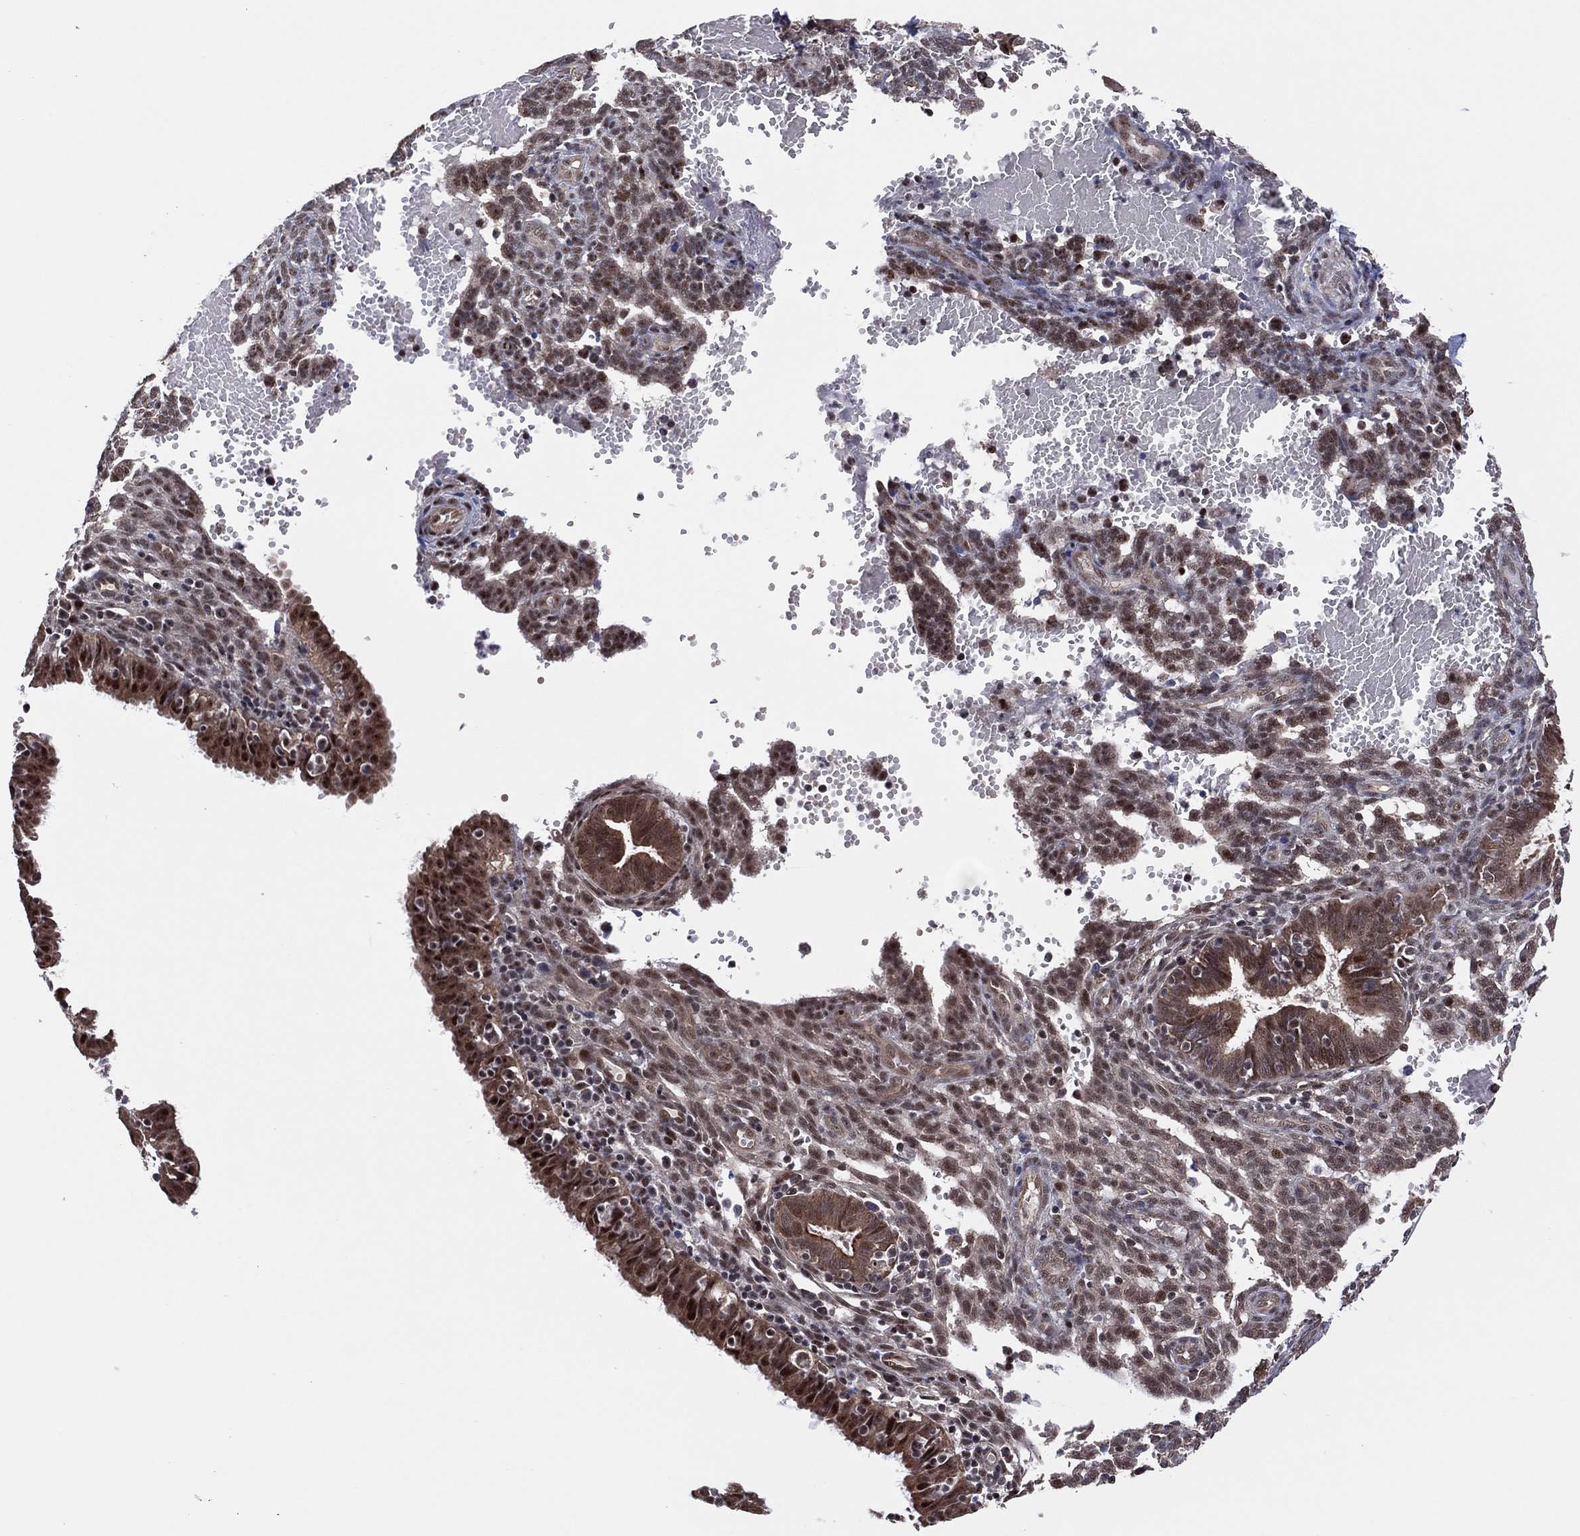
{"staining": {"intensity": "negative", "quantity": "none", "location": "none"}, "tissue": "endometrium", "cell_type": "Cells in endometrial stroma", "image_type": "normal", "snomed": [{"axis": "morphology", "description": "Normal tissue, NOS"}, {"axis": "topography", "description": "Endometrium"}], "caption": "An immunohistochemistry photomicrograph of benign endometrium is shown. There is no staining in cells in endometrial stroma of endometrium.", "gene": "PIDD1", "patient": {"sex": "female", "age": 42}}